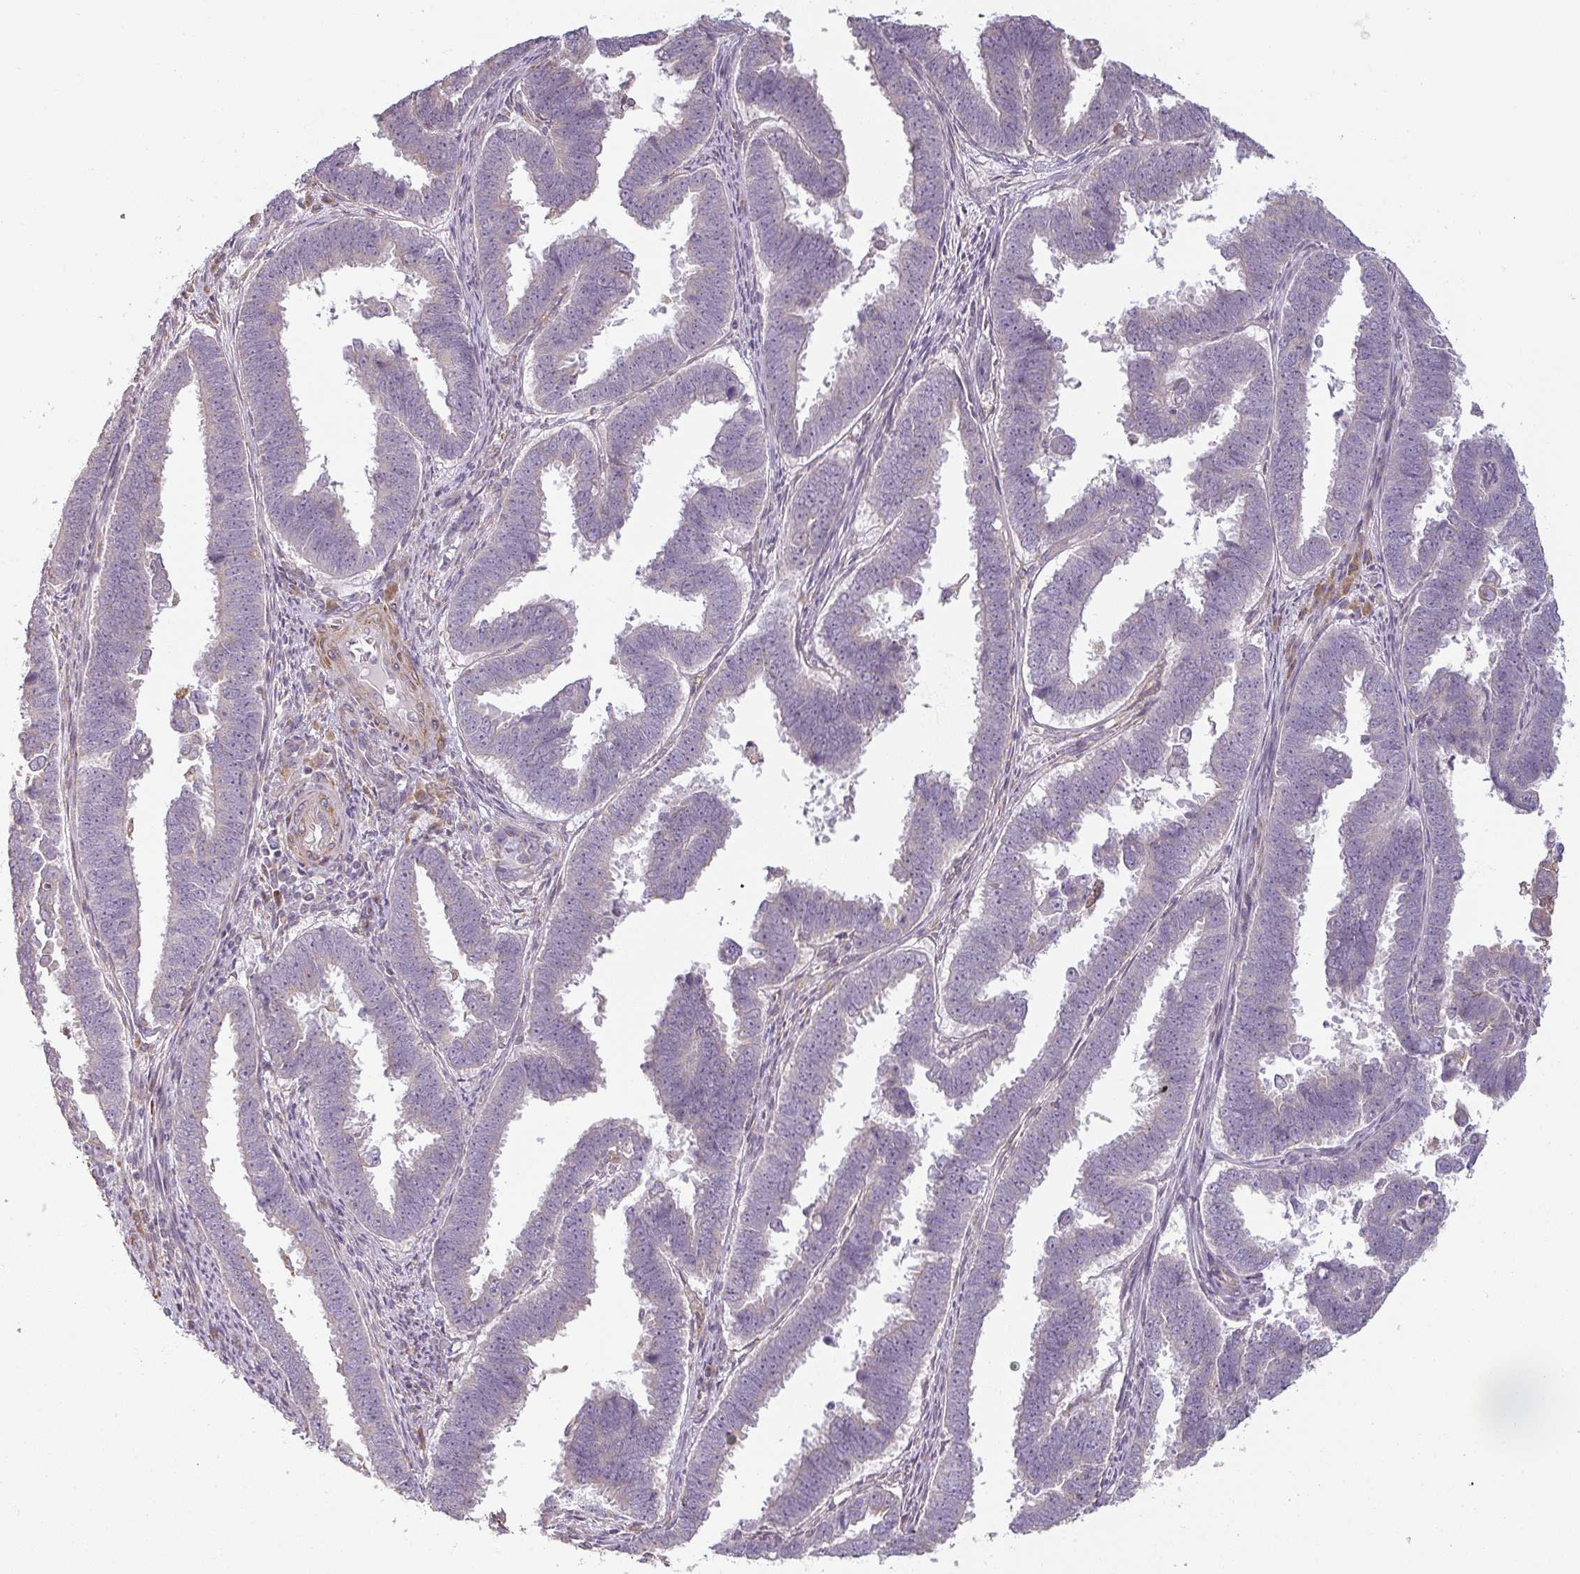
{"staining": {"intensity": "negative", "quantity": "none", "location": "none"}, "tissue": "endometrial cancer", "cell_type": "Tumor cells", "image_type": "cancer", "snomed": [{"axis": "morphology", "description": "Adenocarcinoma, NOS"}, {"axis": "topography", "description": "Endometrium"}], "caption": "Tumor cells are negative for brown protein staining in adenocarcinoma (endometrial). (Stains: DAB immunohistochemistry with hematoxylin counter stain, Microscopy: brightfield microscopy at high magnification).", "gene": "CCDC144A", "patient": {"sex": "female", "age": 75}}